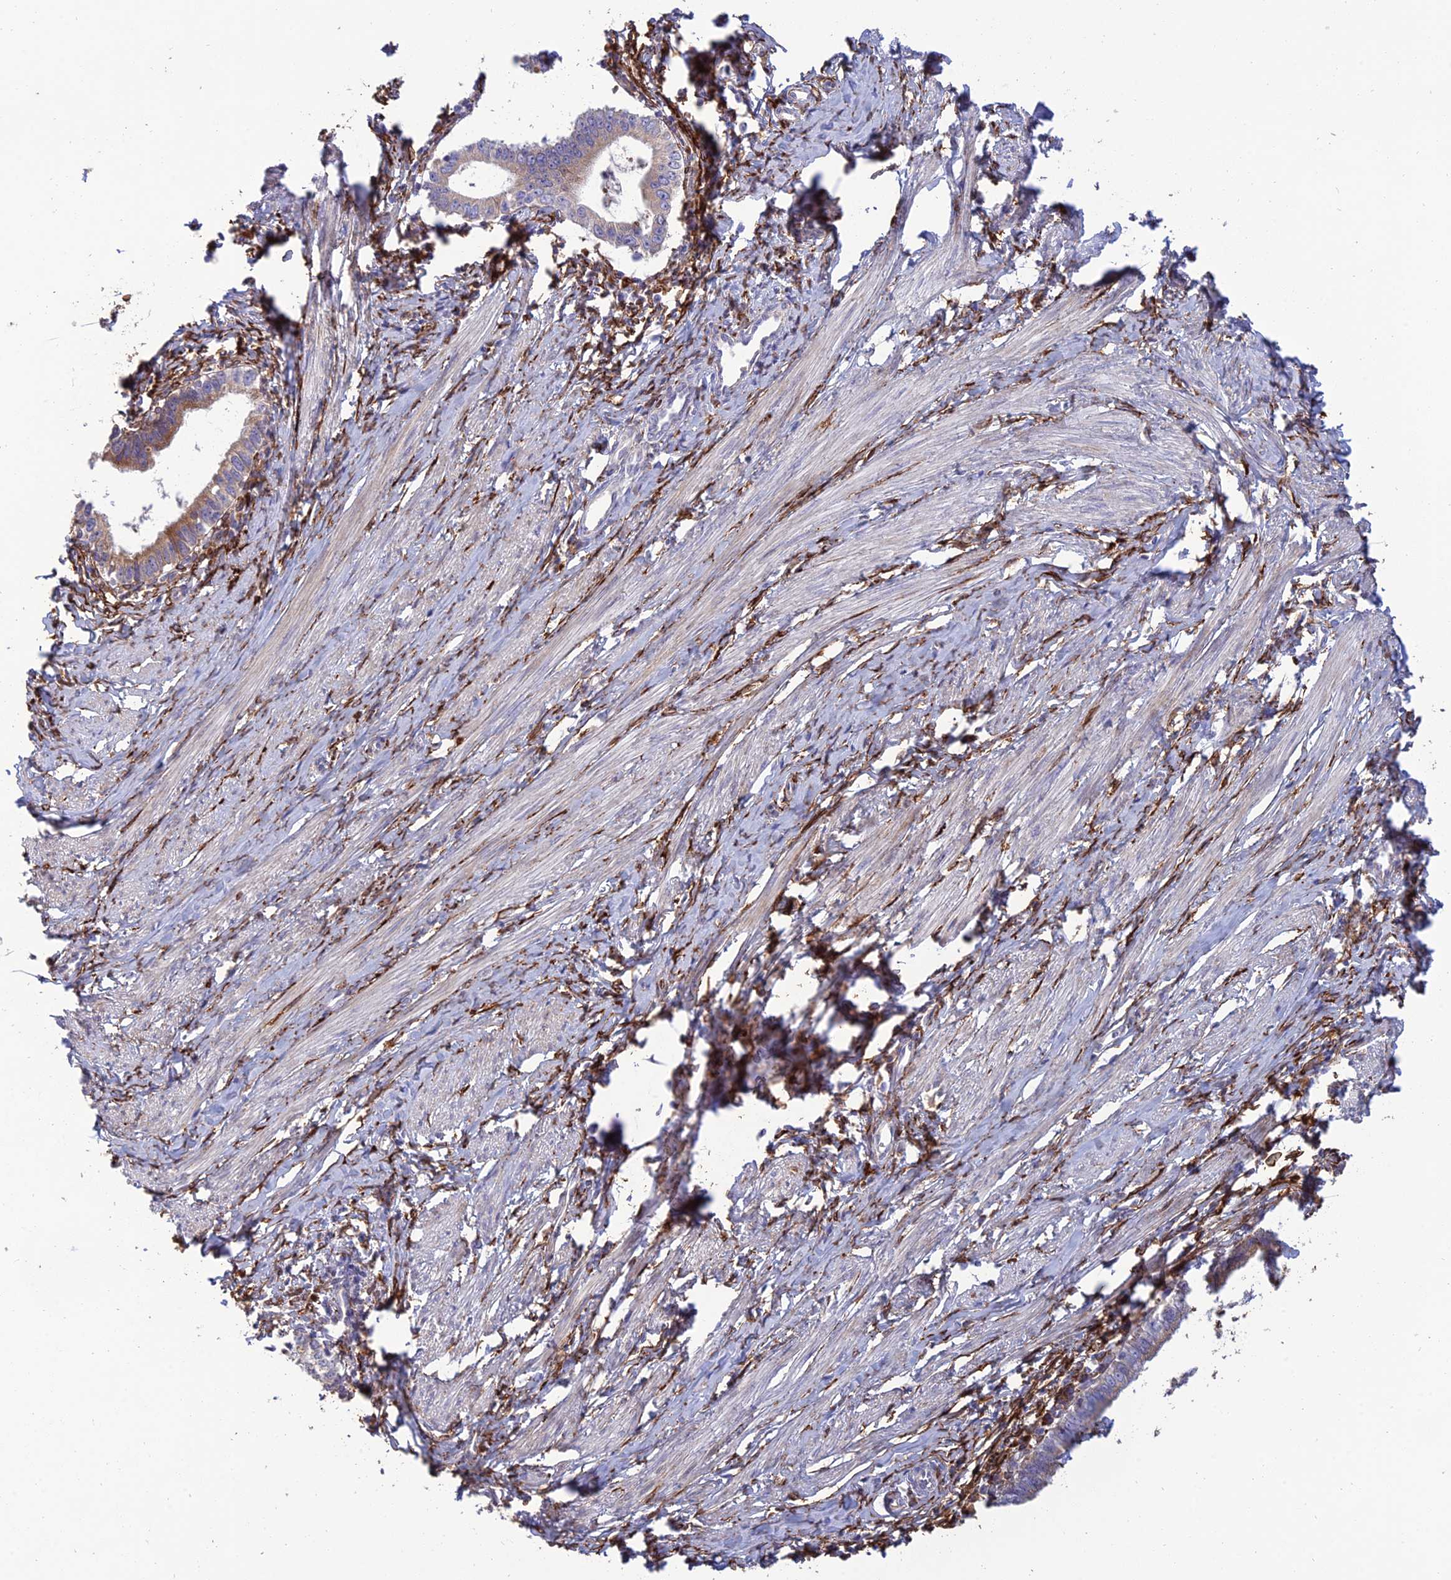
{"staining": {"intensity": "moderate", "quantity": "<25%", "location": "cytoplasmic/membranous"}, "tissue": "cervical cancer", "cell_type": "Tumor cells", "image_type": "cancer", "snomed": [{"axis": "morphology", "description": "Adenocarcinoma, NOS"}, {"axis": "topography", "description": "Cervix"}], "caption": "An image showing moderate cytoplasmic/membranous positivity in about <25% of tumor cells in adenocarcinoma (cervical), as visualized by brown immunohistochemical staining.", "gene": "RCN3", "patient": {"sex": "female", "age": 36}}